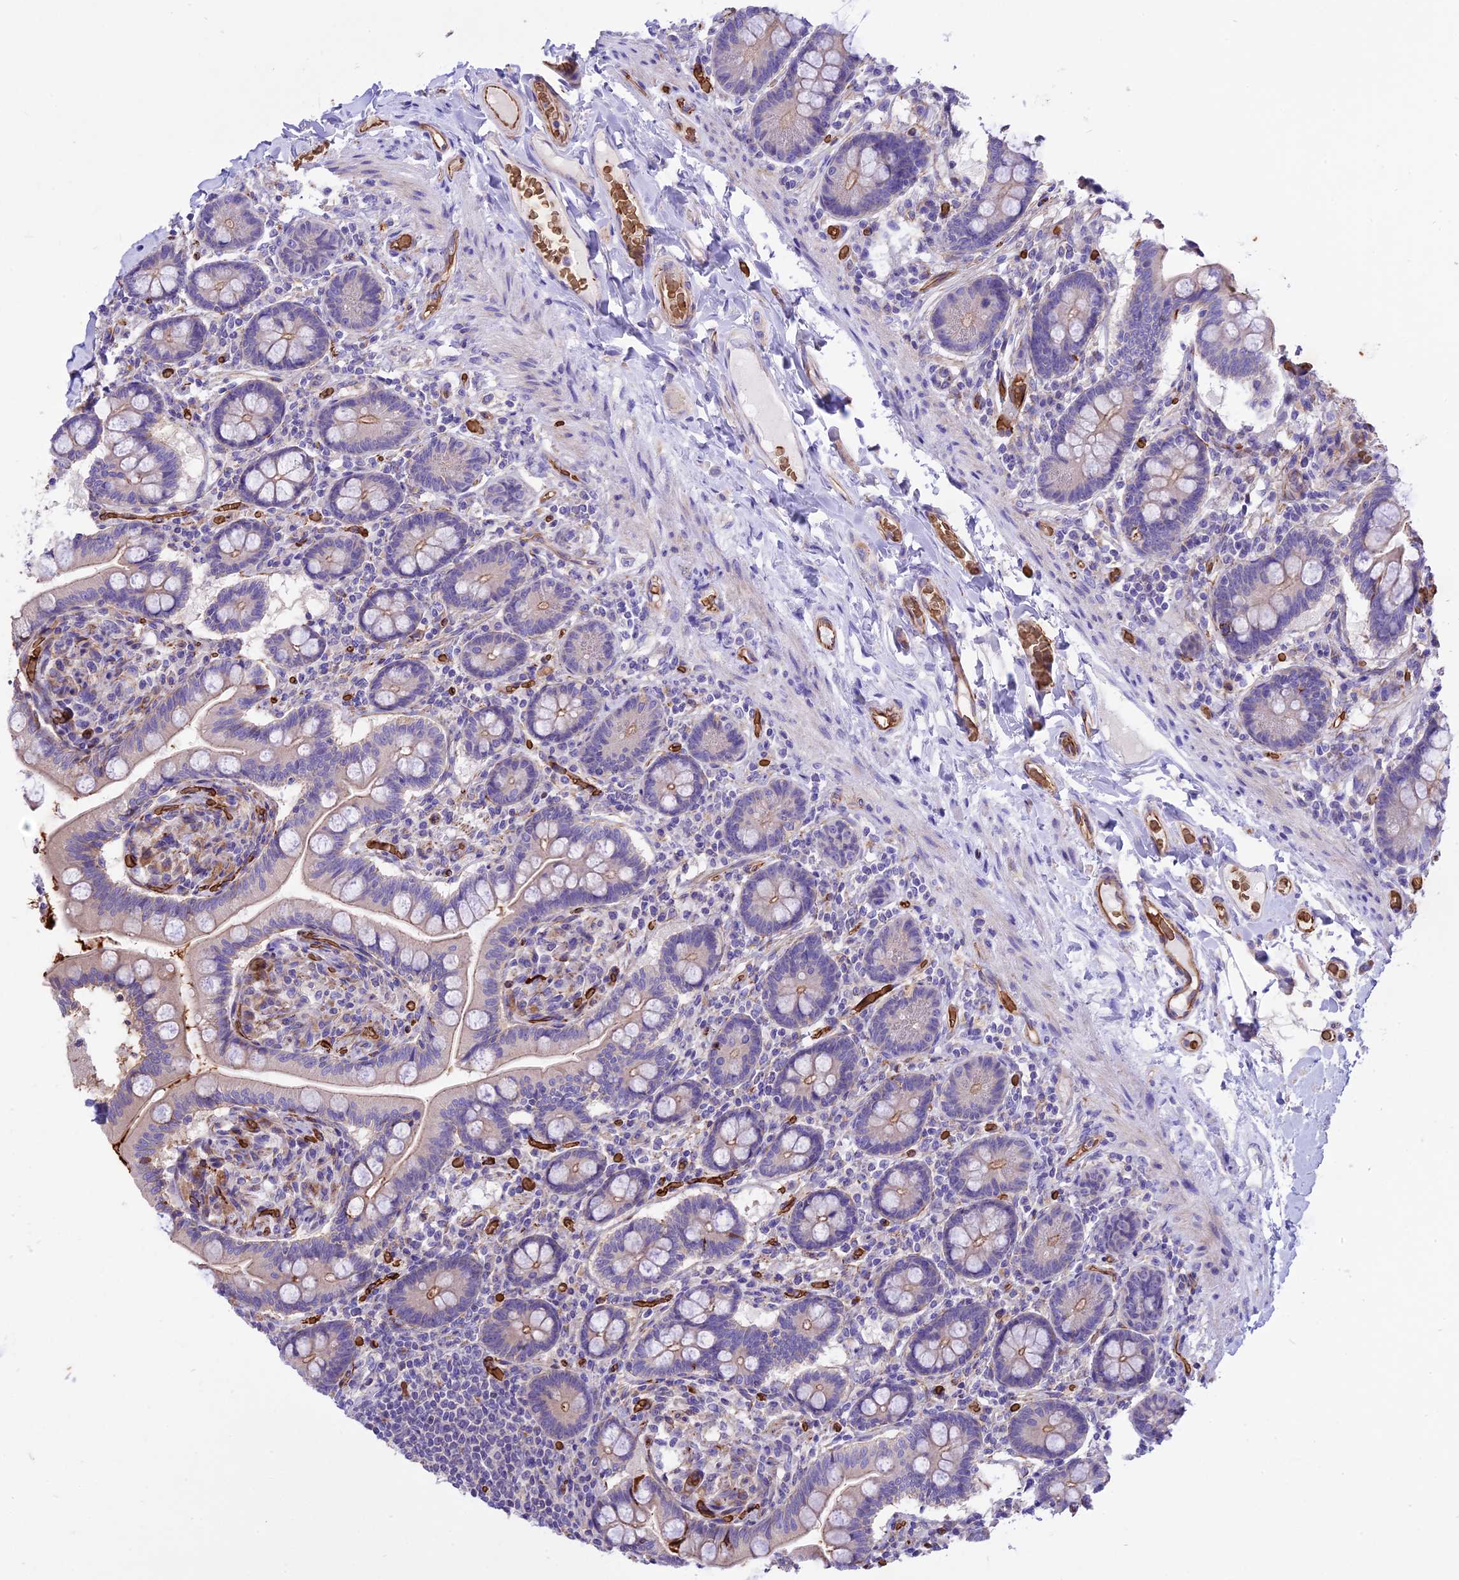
{"staining": {"intensity": "weak", "quantity": "25%-75%", "location": "cytoplasmic/membranous"}, "tissue": "small intestine", "cell_type": "Glandular cells", "image_type": "normal", "snomed": [{"axis": "morphology", "description": "Normal tissue, NOS"}, {"axis": "topography", "description": "Small intestine"}], "caption": "Immunohistochemistry (DAB) staining of benign small intestine reveals weak cytoplasmic/membranous protein expression in approximately 25%-75% of glandular cells. The staining was performed using DAB (3,3'-diaminobenzidine) to visualize the protein expression in brown, while the nuclei were stained in blue with hematoxylin (Magnification: 20x).", "gene": "TTC4", "patient": {"sex": "female", "age": 64}}